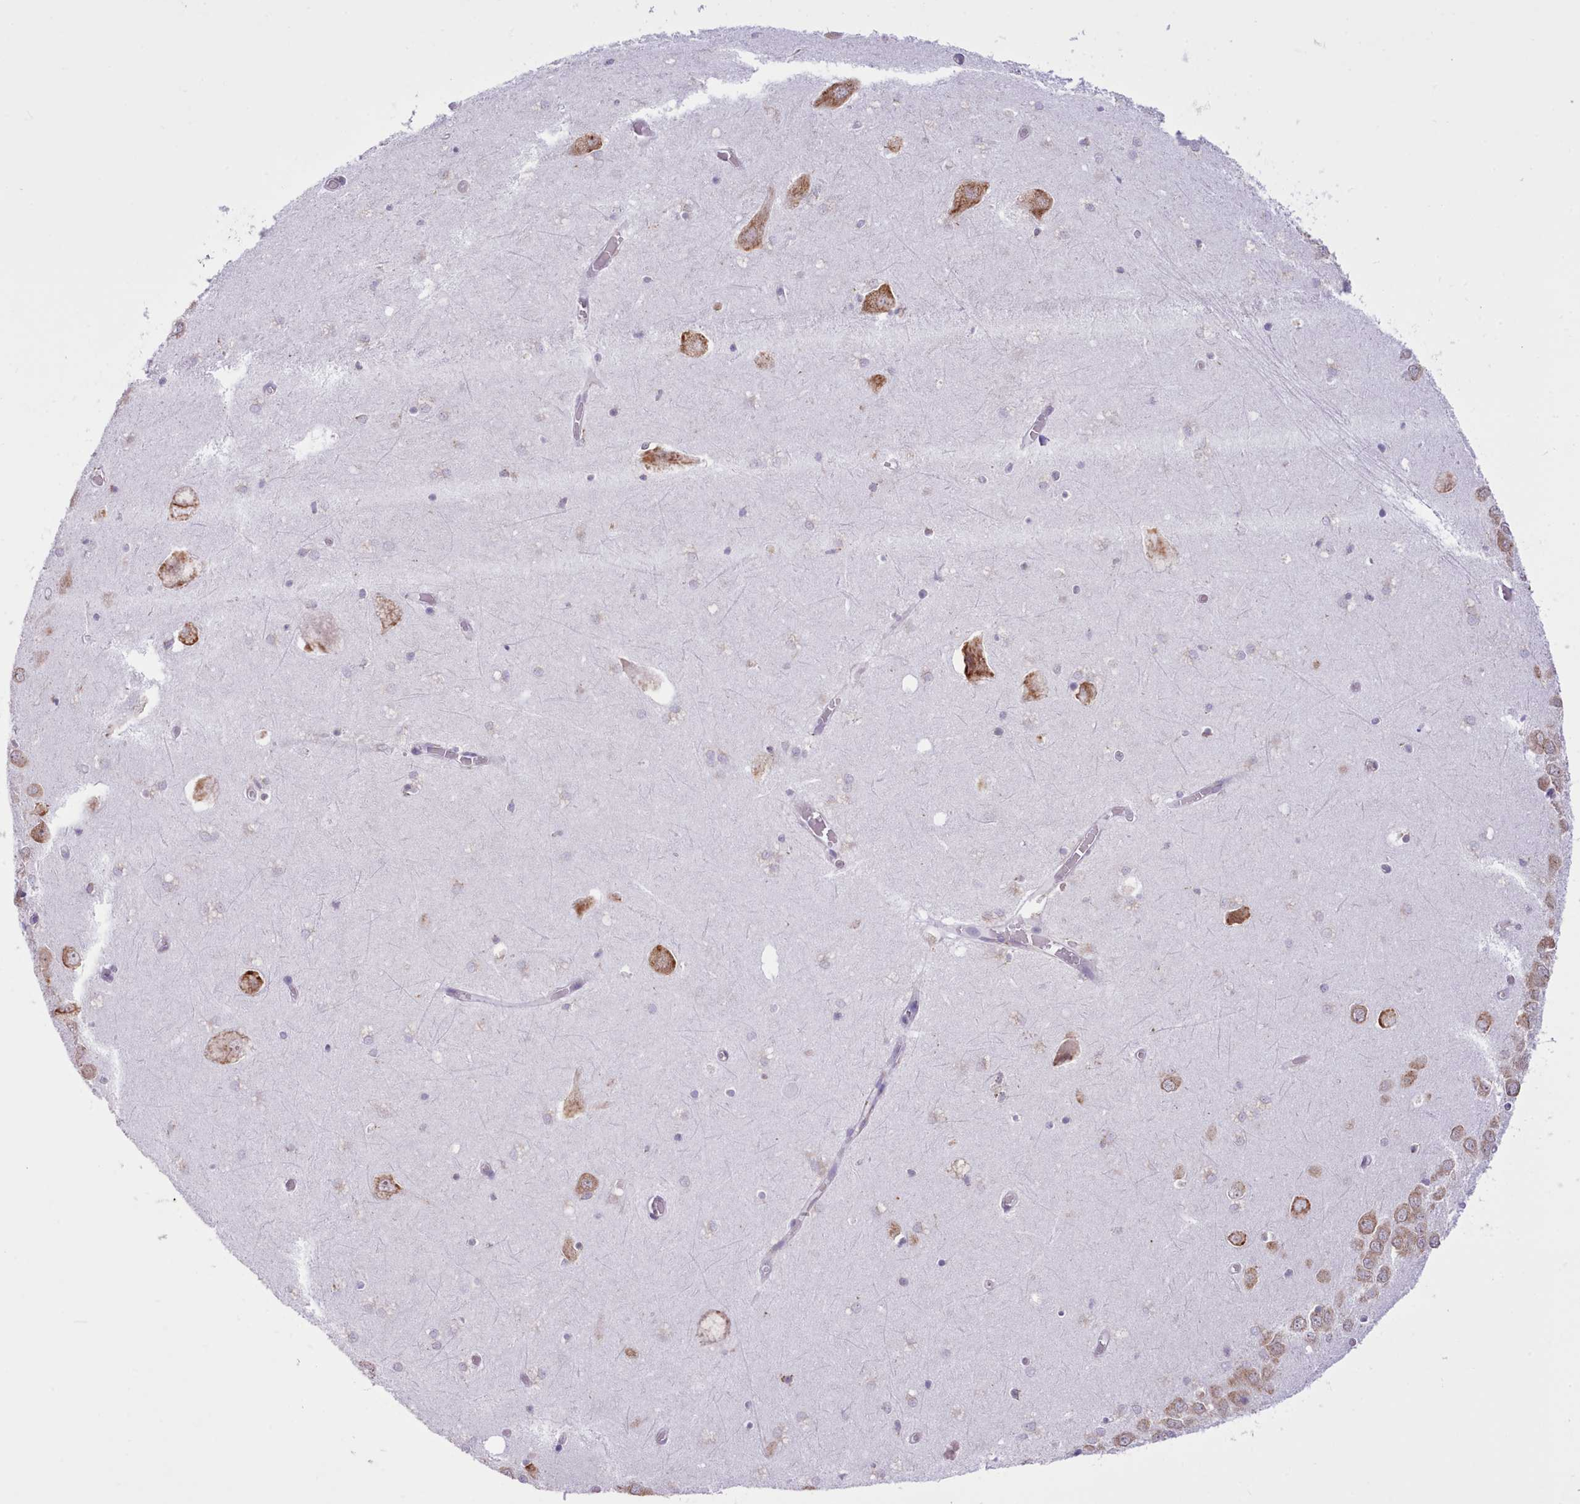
{"staining": {"intensity": "negative", "quantity": "none", "location": "none"}, "tissue": "hippocampus", "cell_type": "Glial cells", "image_type": "normal", "snomed": [{"axis": "morphology", "description": "Normal tissue, NOS"}, {"axis": "topography", "description": "Hippocampus"}], "caption": "A micrograph of hippocampus stained for a protein reveals no brown staining in glial cells. Brightfield microscopy of IHC stained with DAB (brown) and hematoxylin (blue), captured at high magnification.", "gene": "SEC61B", "patient": {"sex": "male", "age": 70}}